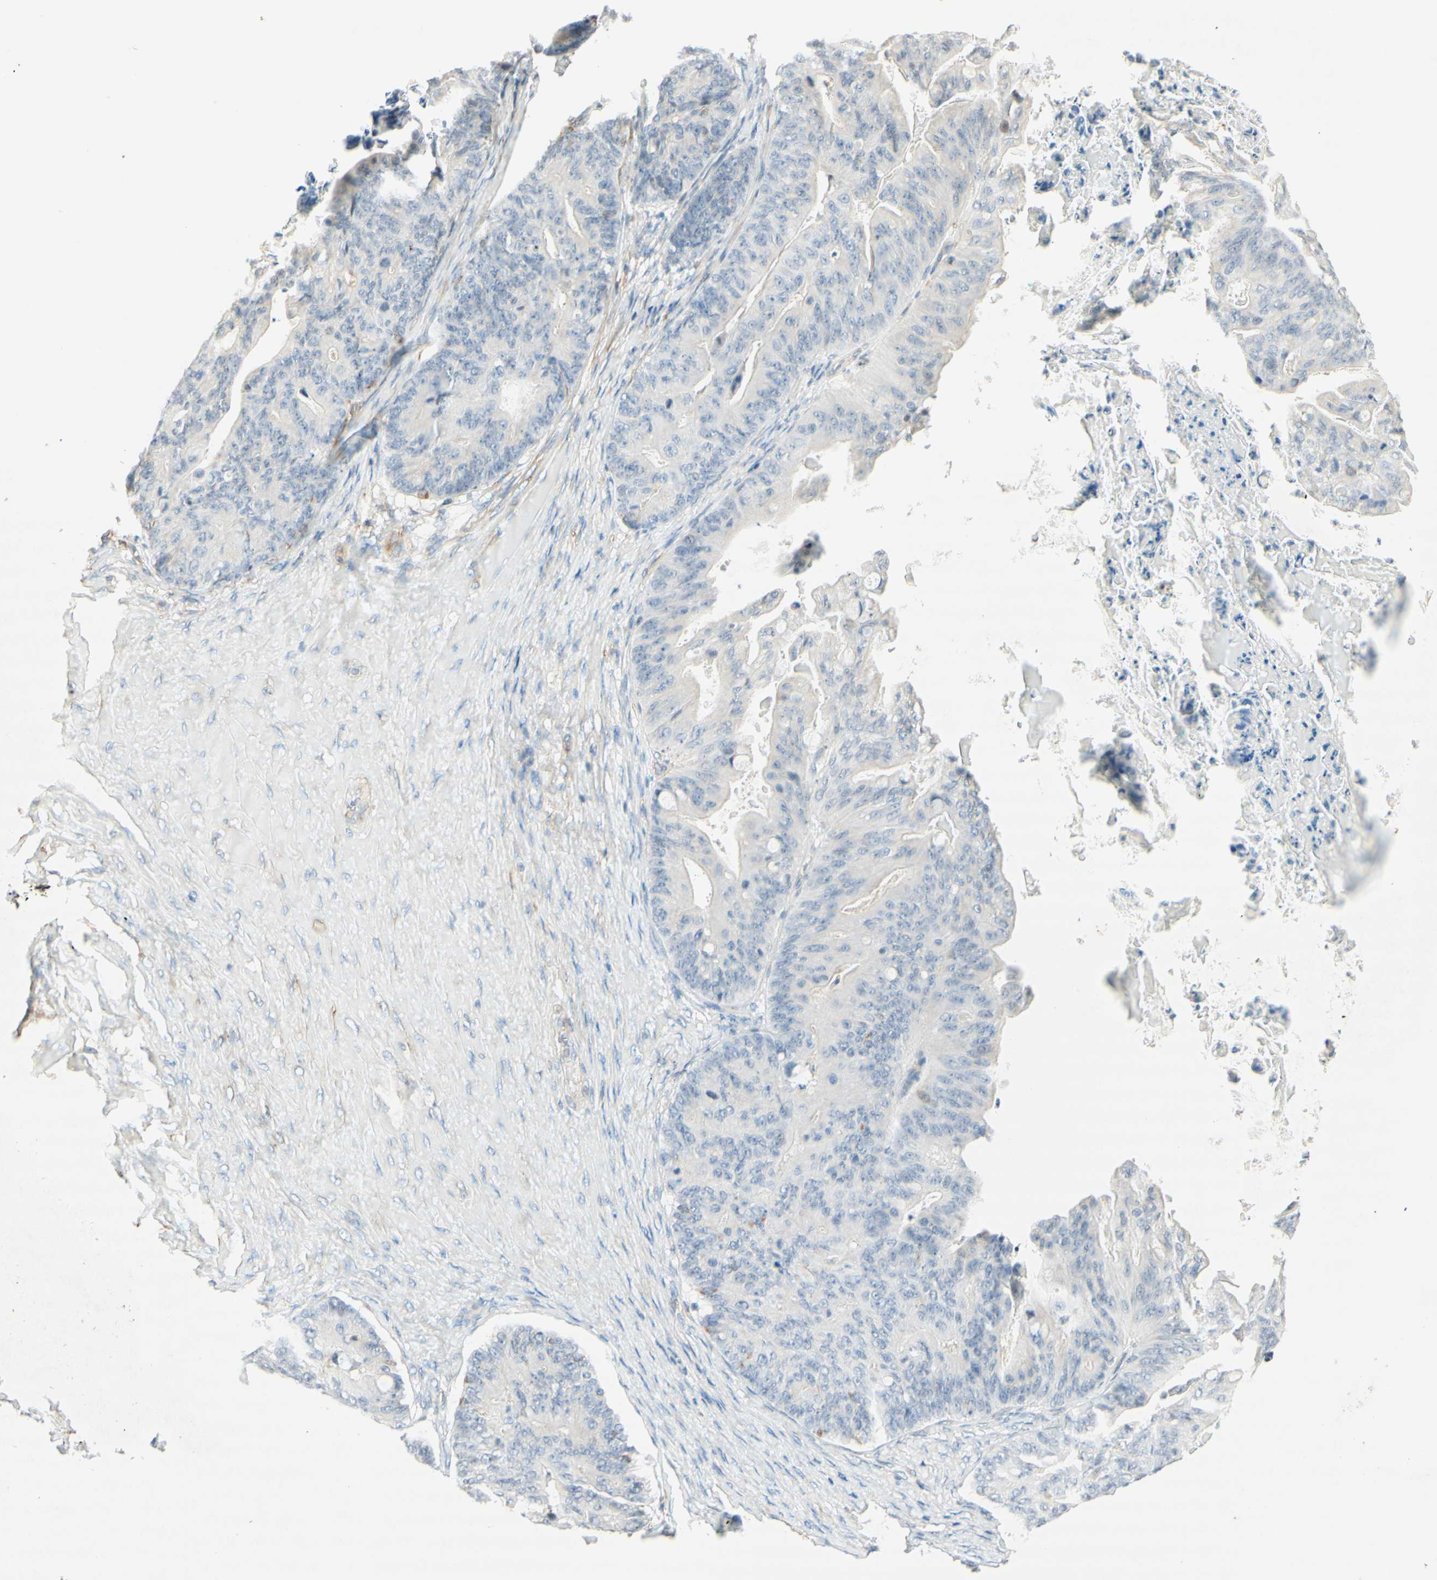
{"staining": {"intensity": "negative", "quantity": "none", "location": "none"}, "tissue": "ovarian cancer", "cell_type": "Tumor cells", "image_type": "cancer", "snomed": [{"axis": "morphology", "description": "Cystadenocarcinoma, mucinous, NOS"}, {"axis": "topography", "description": "Ovary"}], "caption": "Immunohistochemistry (IHC) of human ovarian mucinous cystadenocarcinoma reveals no positivity in tumor cells. The staining was performed using DAB (3,3'-diaminobenzidine) to visualize the protein expression in brown, while the nuclei were stained in blue with hematoxylin (Magnification: 20x).", "gene": "MAP1B", "patient": {"sex": "female", "age": 37}}